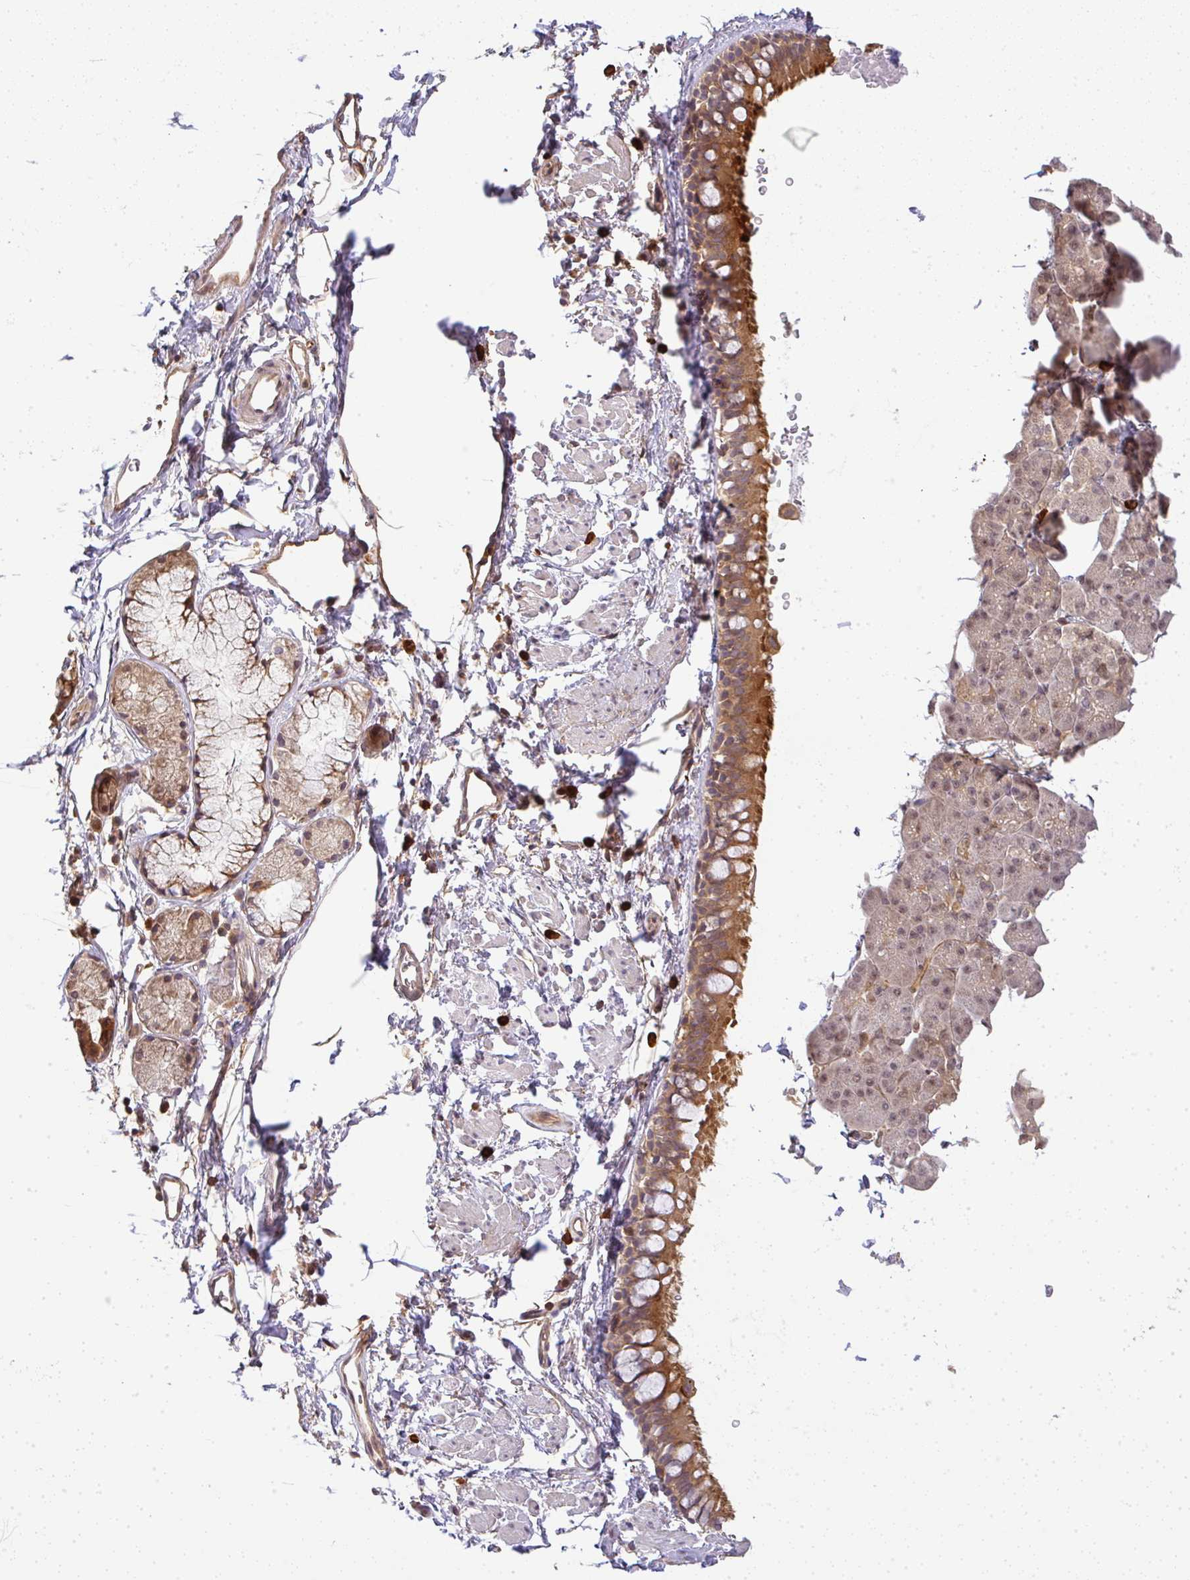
{"staining": {"intensity": "moderate", "quantity": ">75%", "location": "cytoplasmic/membranous"}, "tissue": "bronchus", "cell_type": "Respiratory epithelial cells", "image_type": "normal", "snomed": [{"axis": "morphology", "description": "Normal tissue, NOS"}, {"axis": "topography", "description": "Lymph node"}, {"axis": "topography", "description": "Cartilage tissue"}, {"axis": "topography", "description": "Bronchus"}], "caption": "This is a micrograph of IHC staining of unremarkable bronchus, which shows moderate expression in the cytoplasmic/membranous of respiratory epithelial cells.", "gene": "FAM153A", "patient": {"sex": "female", "age": 70}}